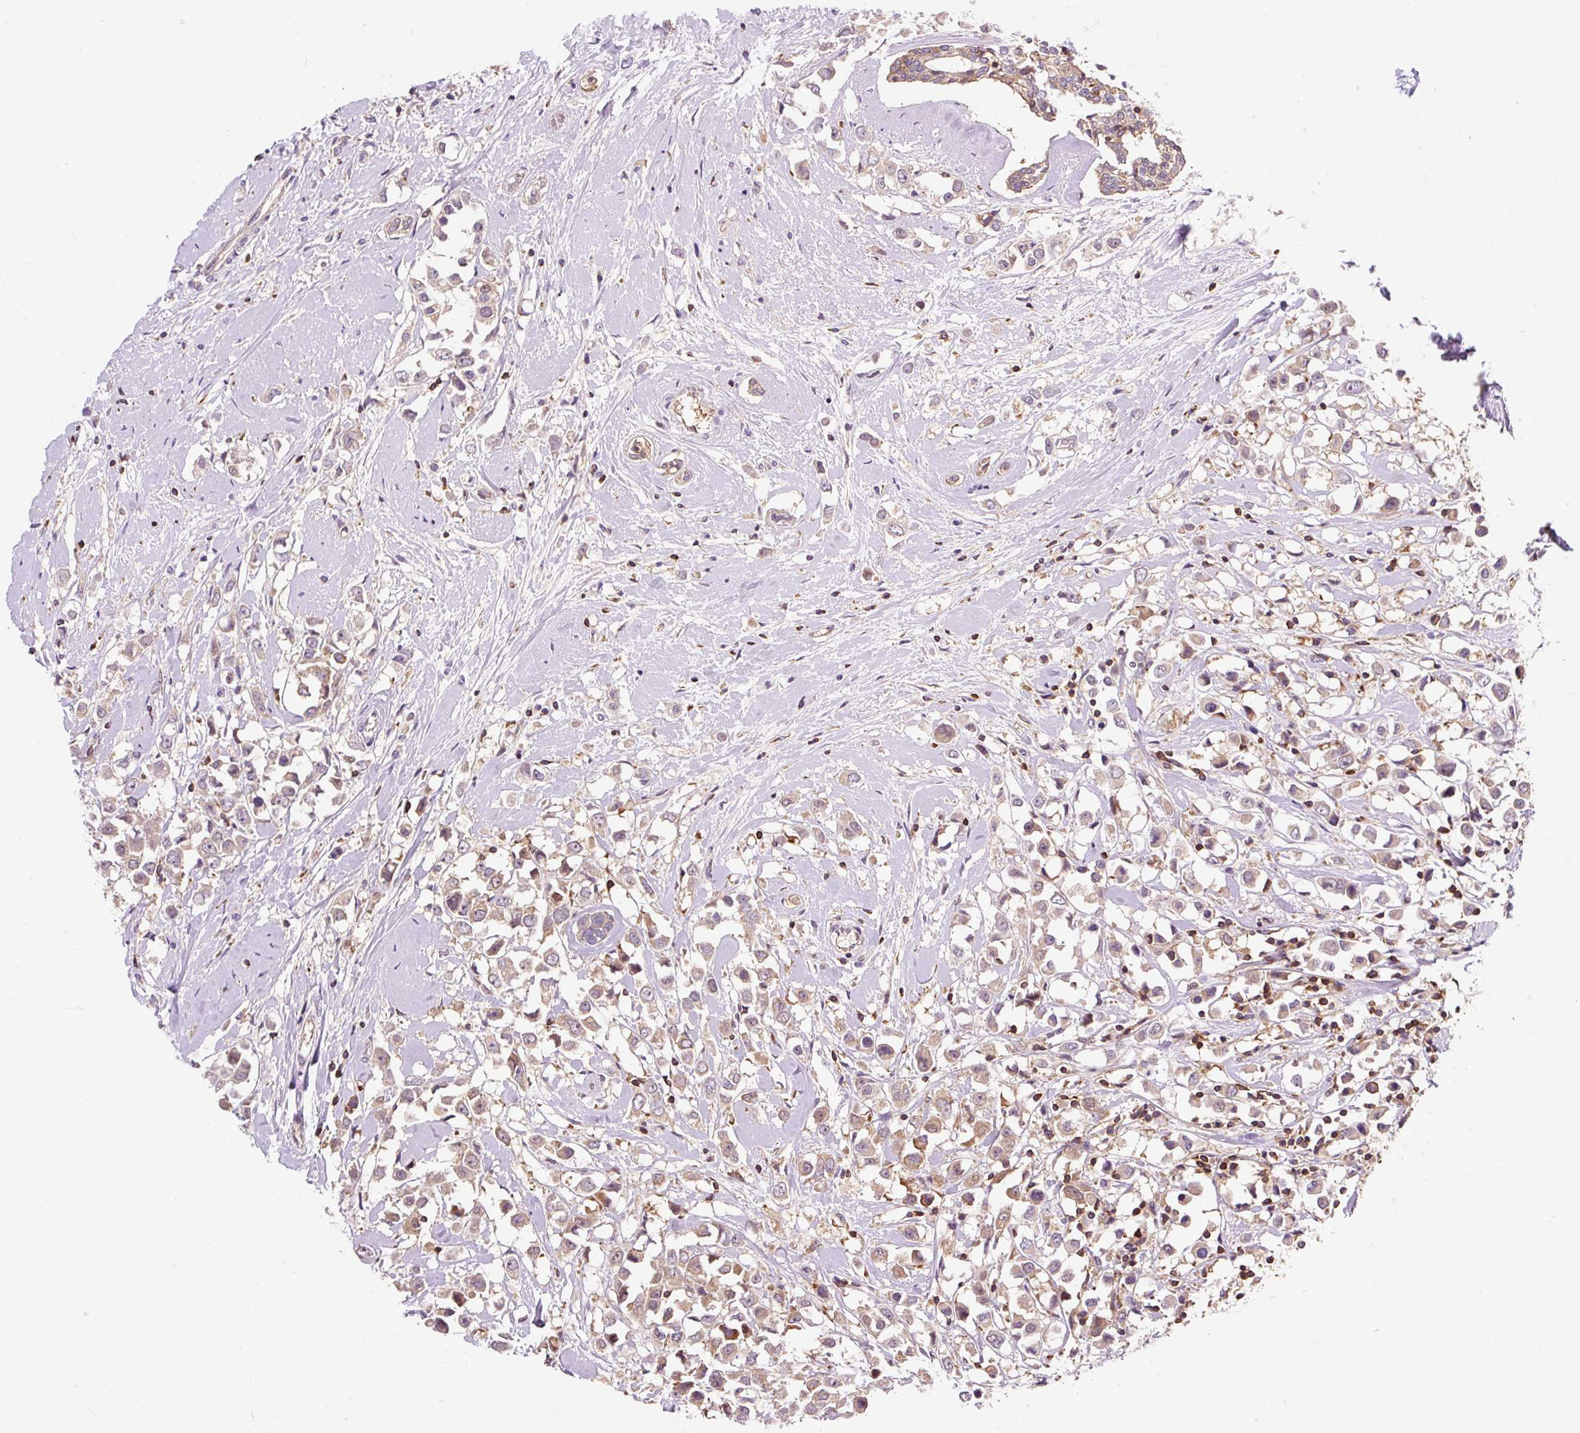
{"staining": {"intensity": "weak", "quantity": ">75%", "location": "cytoplasmic/membranous"}, "tissue": "breast cancer", "cell_type": "Tumor cells", "image_type": "cancer", "snomed": [{"axis": "morphology", "description": "Duct carcinoma"}, {"axis": "topography", "description": "Breast"}], "caption": "Intraductal carcinoma (breast) was stained to show a protein in brown. There is low levels of weak cytoplasmic/membranous expression in approximately >75% of tumor cells. (brown staining indicates protein expression, while blue staining denotes nuclei).", "gene": "CISD3", "patient": {"sex": "female", "age": 61}}